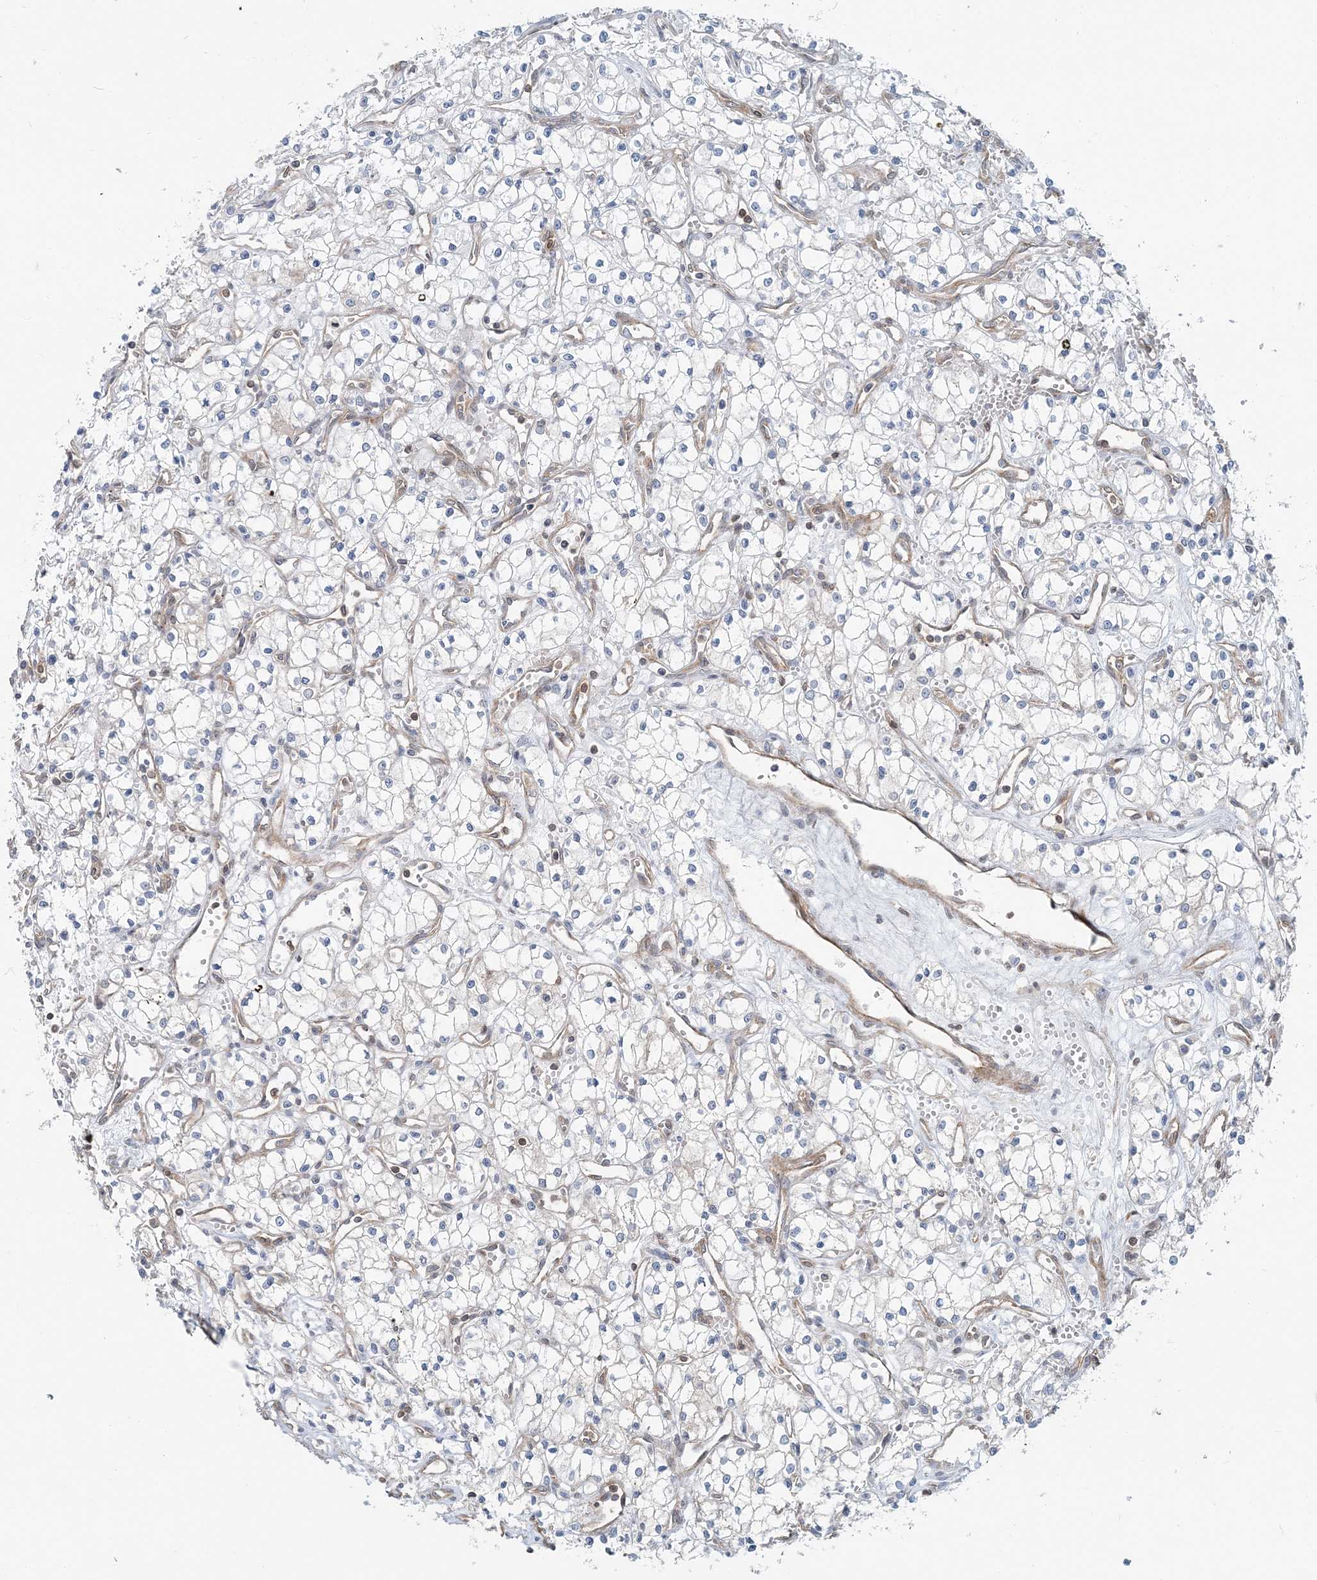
{"staining": {"intensity": "negative", "quantity": "none", "location": "none"}, "tissue": "renal cancer", "cell_type": "Tumor cells", "image_type": "cancer", "snomed": [{"axis": "morphology", "description": "Adenocarcinoma, NOS"}, {"axis": "topography", "description": "Kidney"}], "caption": "DAB (3,3'-diaminobenzidine) immunohistochemical staining of renal cancer (adenocarcinoma) exhibits no significant expression in tumor cells. (DAB (3,3'-diaminobenzidine) immunohistochemistry visualized using brightfield microscopy, high magnification).", "gene": "MOB4", "patient": {"sex": "male", "age": 59}}